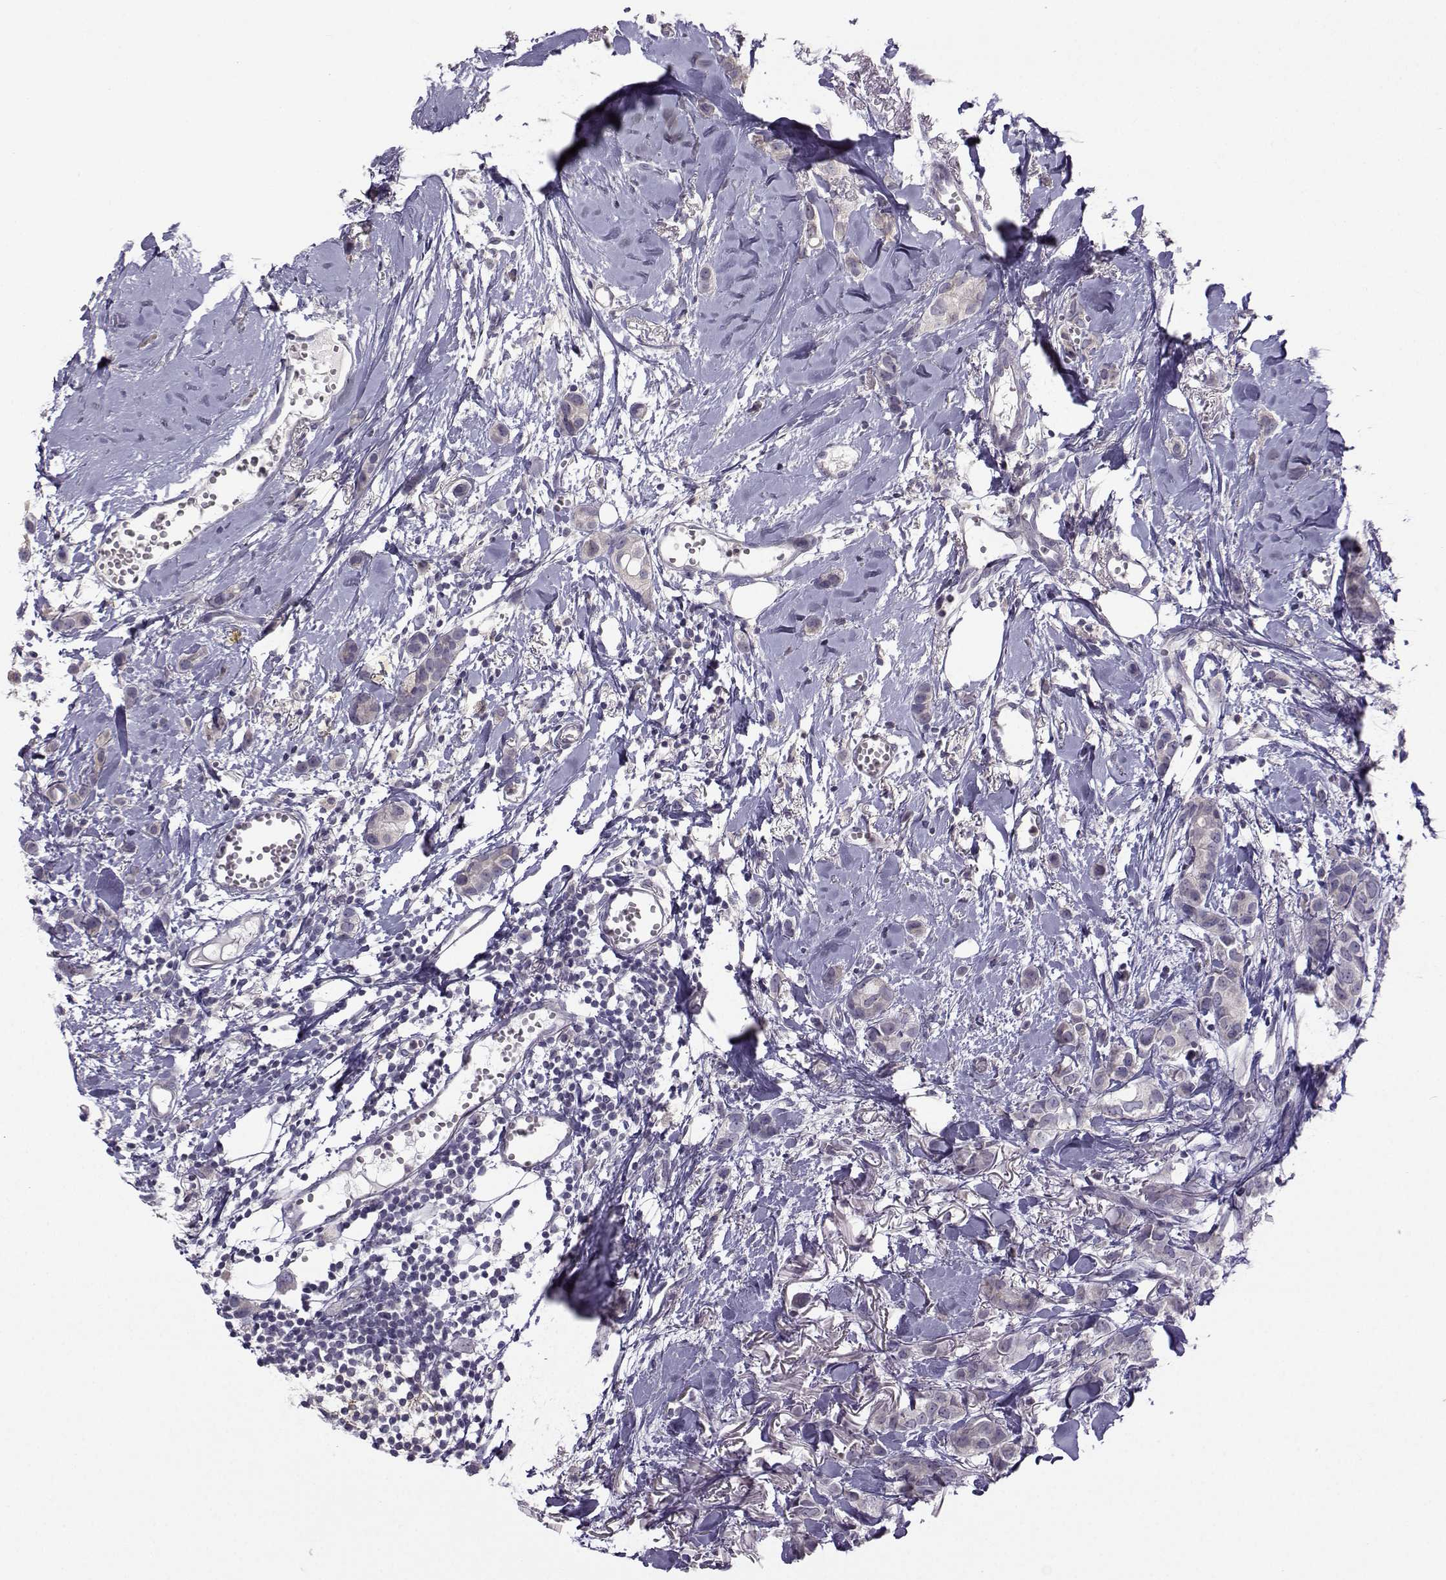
{"staining": {"intensity": "negative", "quantity": "none", "location": "none"}, "tissue": "breast cancer", "cell_type": "Tumor cells", "image_type": "cancer", "snomed": [{"axis": "morphology", "description": "Duct carcinoma"}, {"axis": "topography", "description": "Breast"}], "caption": "High magnification brightfield microscopy of breast invasive ductal carcinoma stained with DAB (3,3'-diaminobenzidine) (brown) and counterstained with hematoxylin (blue): tumor cells show no significant positivity.", "gene": "FCAMR", "patient": {"sex": "female", "age": 85}}